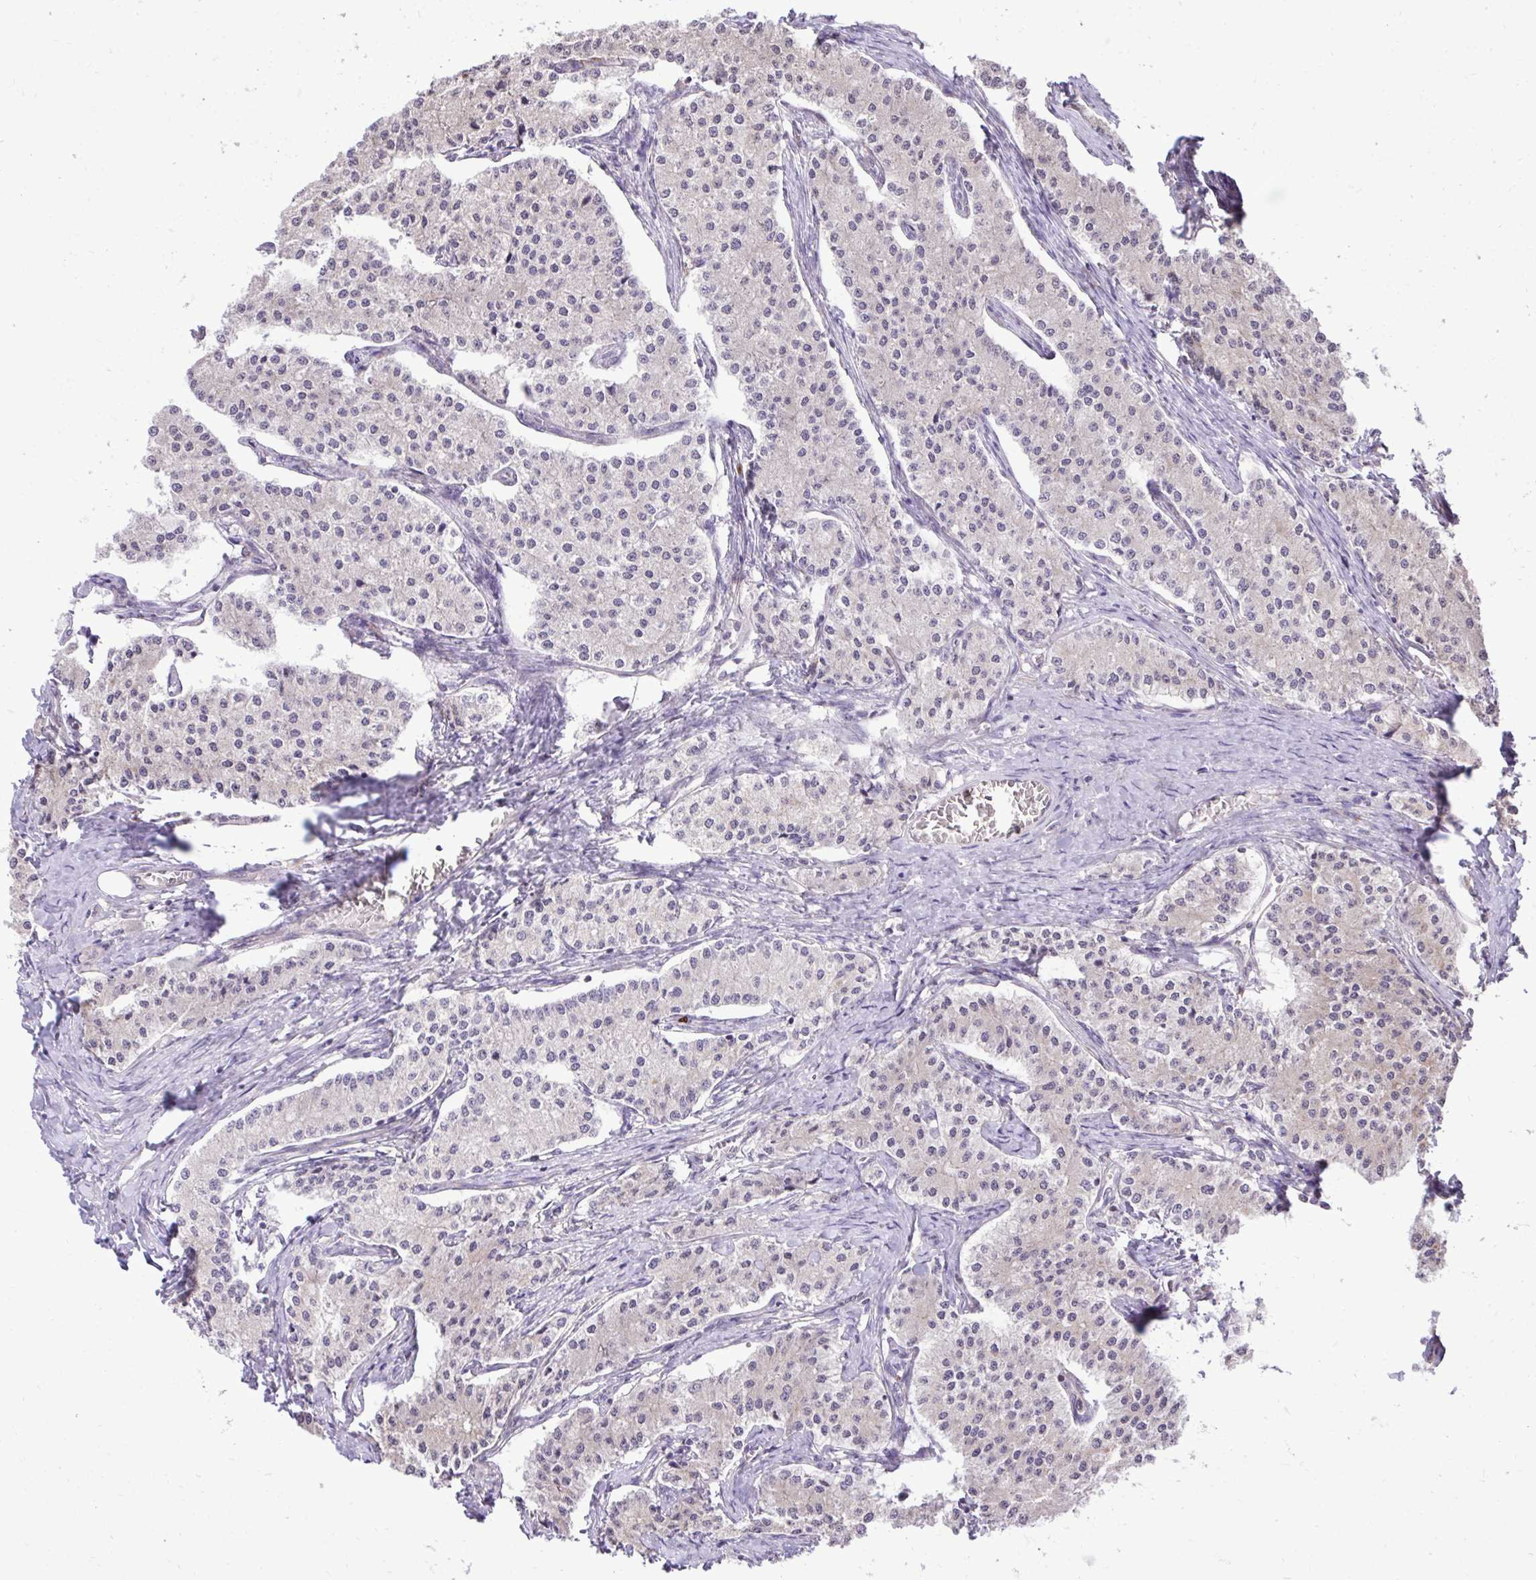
{"staining": {"intensity": "negative", "quantity": "none", "location": "none"}, "tissue": "carcinoid", "cell_type": "Tumor cells", "image_type": "cancer", "snomed": [{"axis": "morphology", "description": "Carcinoid, malignant, NOS"}, {"axis": "topography", "description": "Colon"}], "caption": "Carcinoid (malignant) was stained to show a protein in brown. There is no significant staining in tumor cells. (Immunohistochemistry (ihc), brightfield microscopy, high magnification).", "gene": "METTL9", "patient": {"sex": "female", "age": 52}}